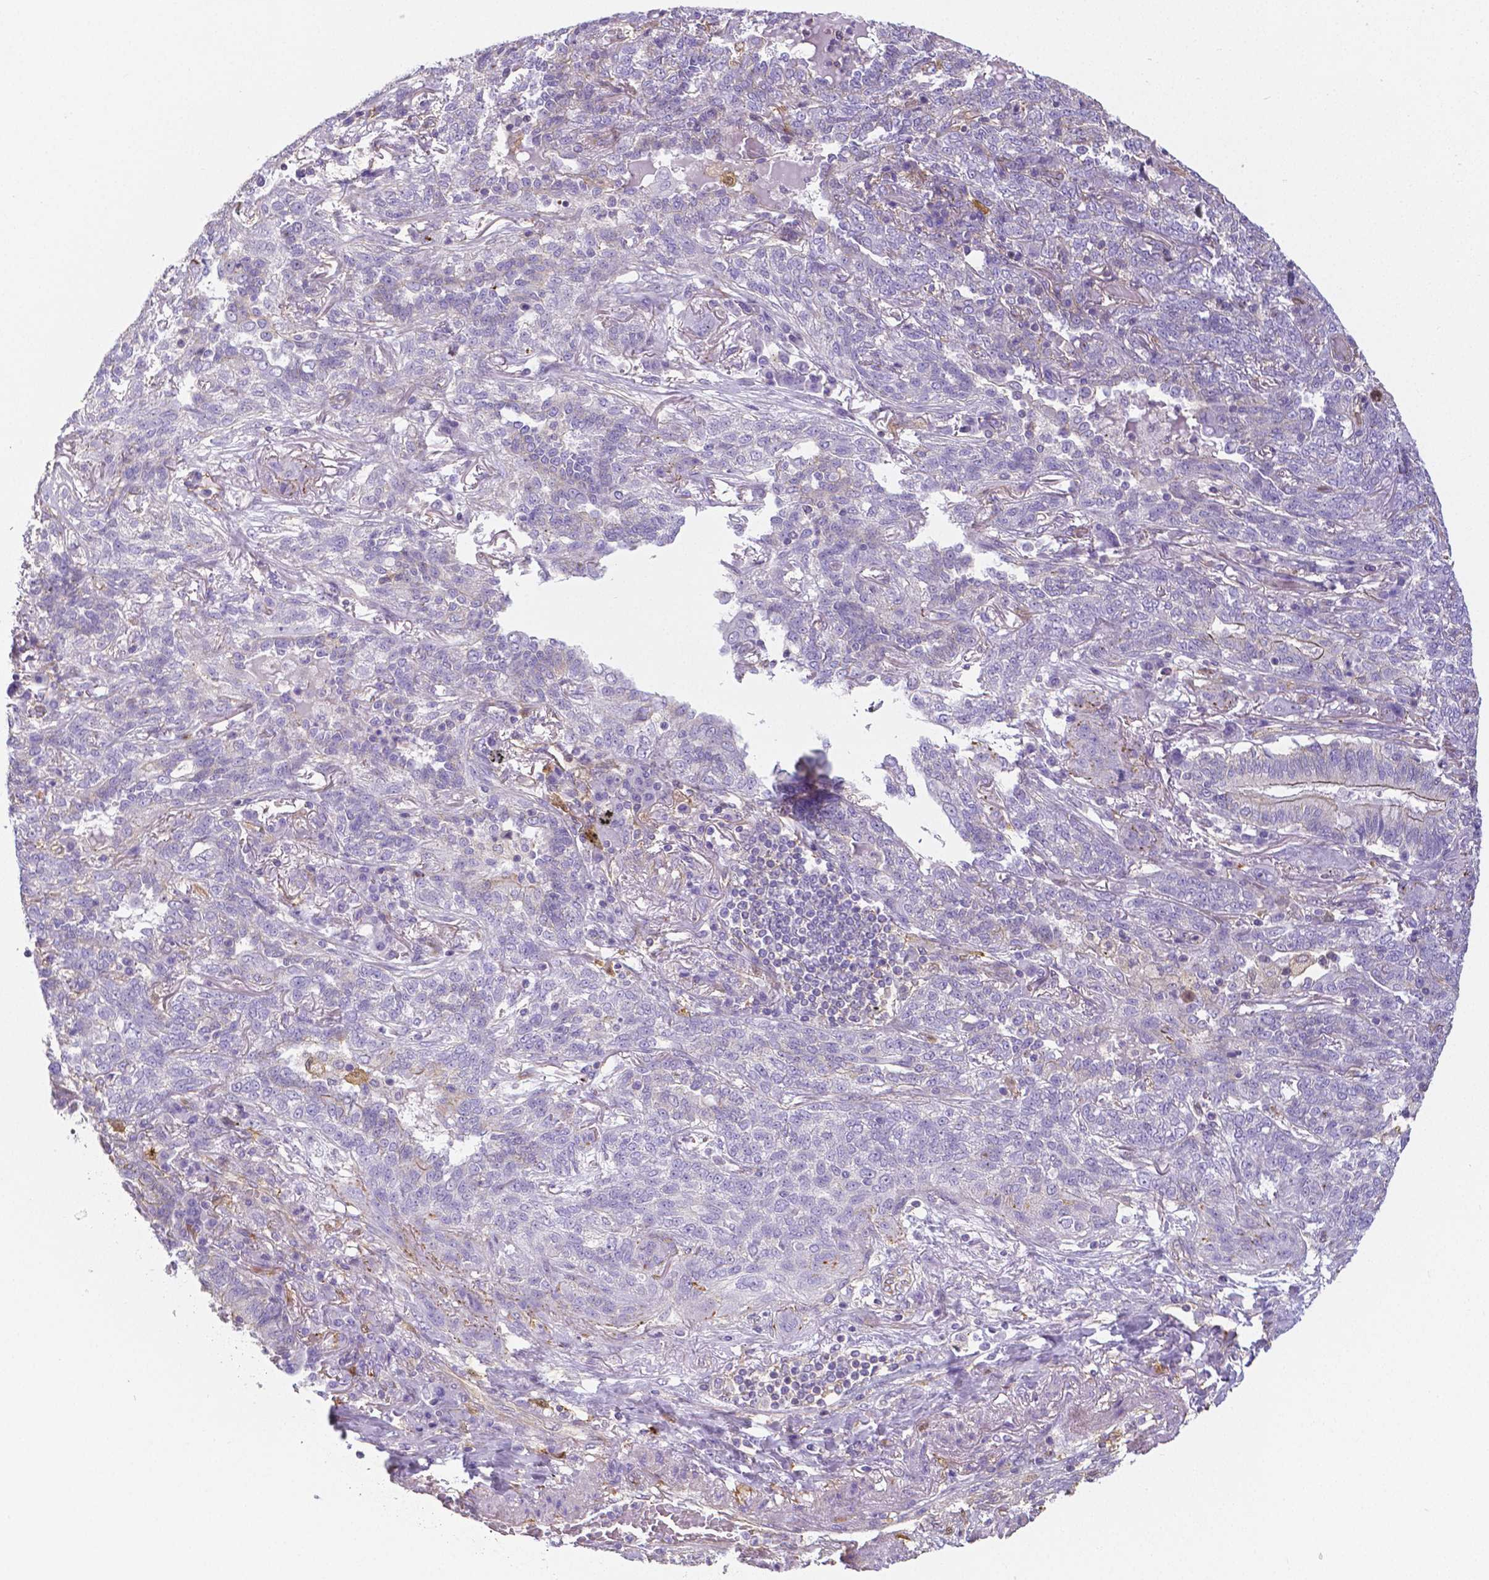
{"staining": {"intensity": "negative", "quantity": "none", "location": "none"}, "tissue": "lung cancer", "cell_type": "Tumor cells", "image_type": "cancer", "snomed": [{"axis": "morphology", "description": "Squamous cell carcinoma, NOS"}, {"axis": "topography", "description": "Lung"}], "caption": "Immunohistochemistry image of human squamous cell carcinoma (lung) stained for a protein (brown), which shows no staining in tumor cells.", "gene": "CRMP1", "patient": {"sex": "female", "age": 70}}